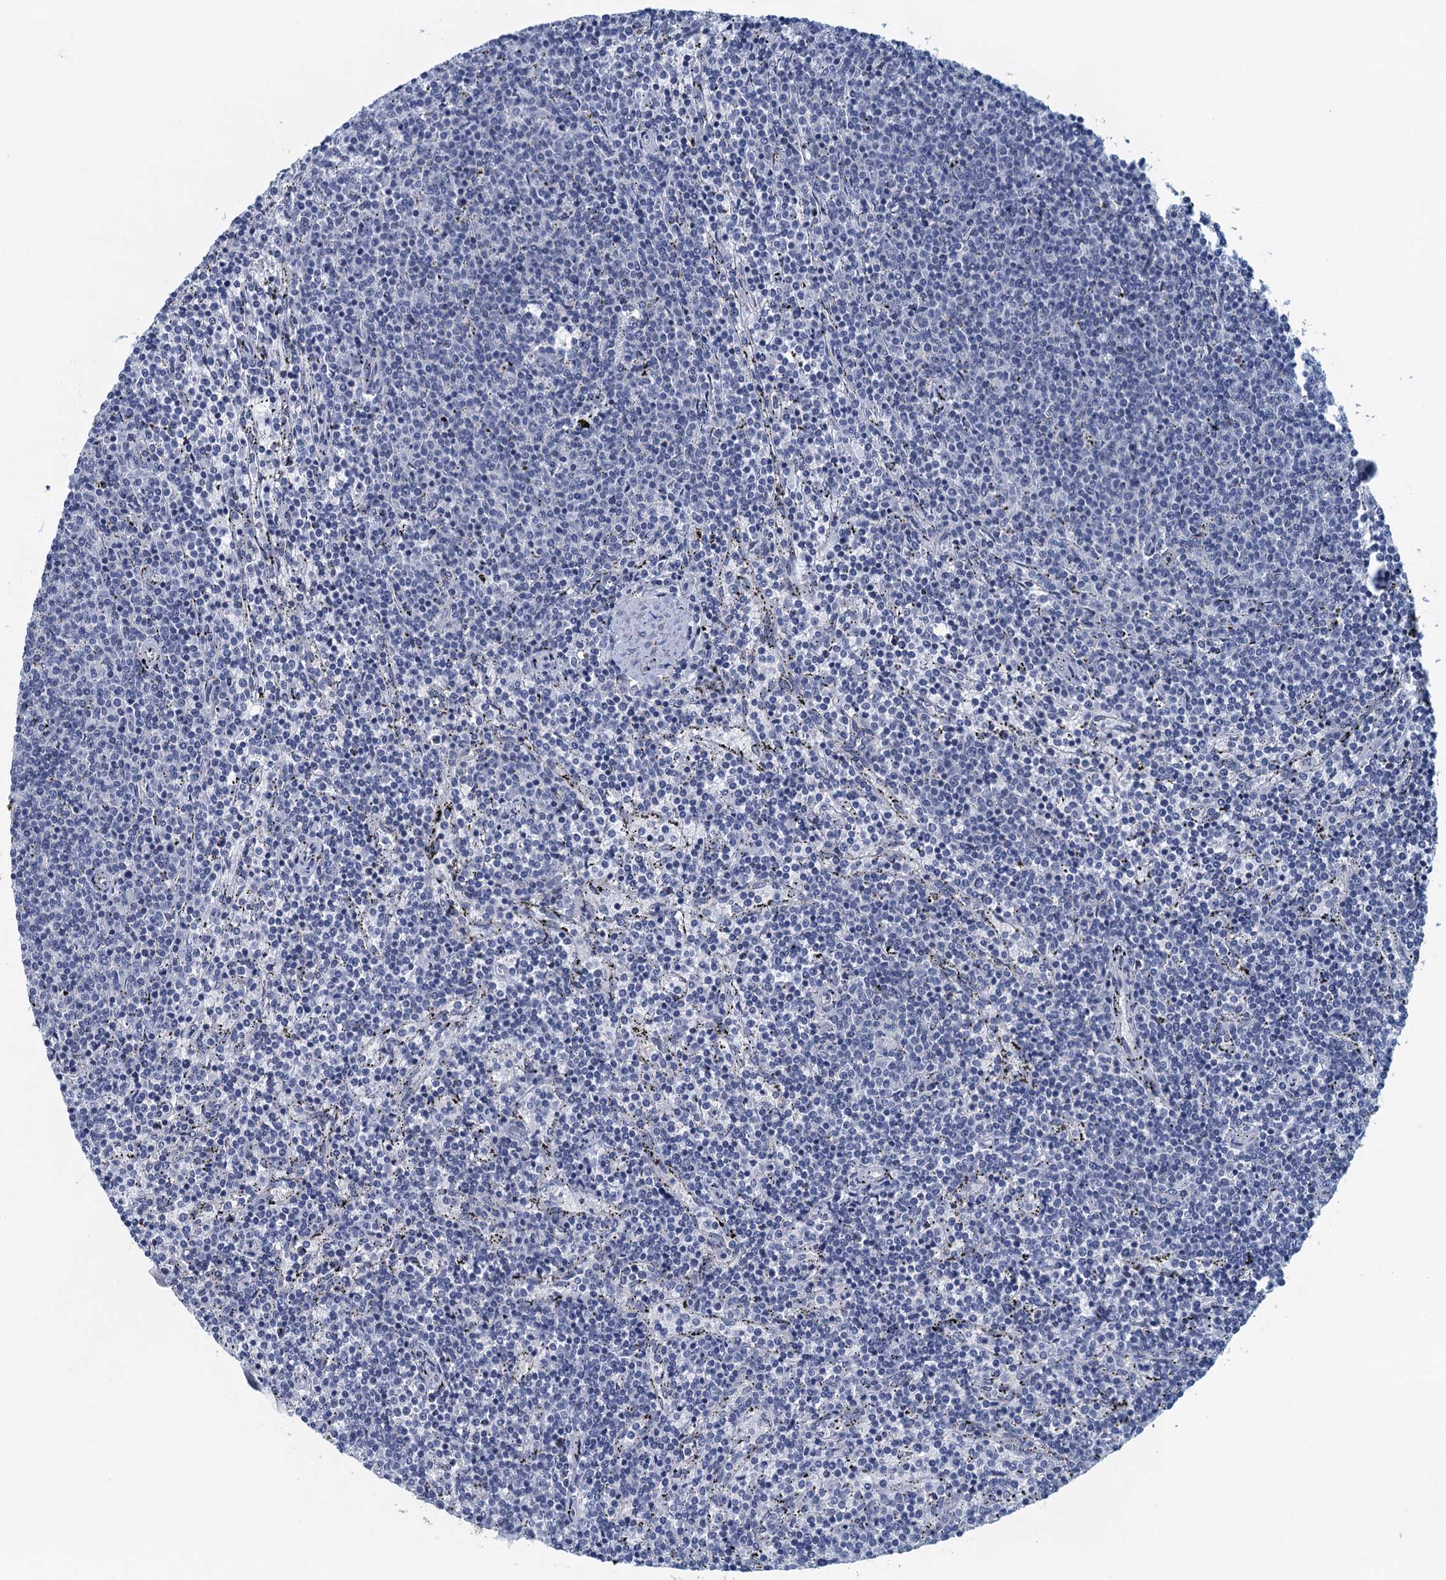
{"staining": {"intensity": "negative", "quantity": "none", "location": "none"}, "tissue": "lymphoma", "cell_type": "Tumor cells", "image_type": "cancer", "snomed": [{"axis": "morphology", "description": "Malignant lymphoma, non-Hodgkin's type, Low grade"}, {"axis": "topography", "description": "Spleen"}], "caption": "Tumor cells are negative for protein expression in human lymphoma.", "gene": "ENSG00000131152", "patient": {"sex": "female", "age": 50}}